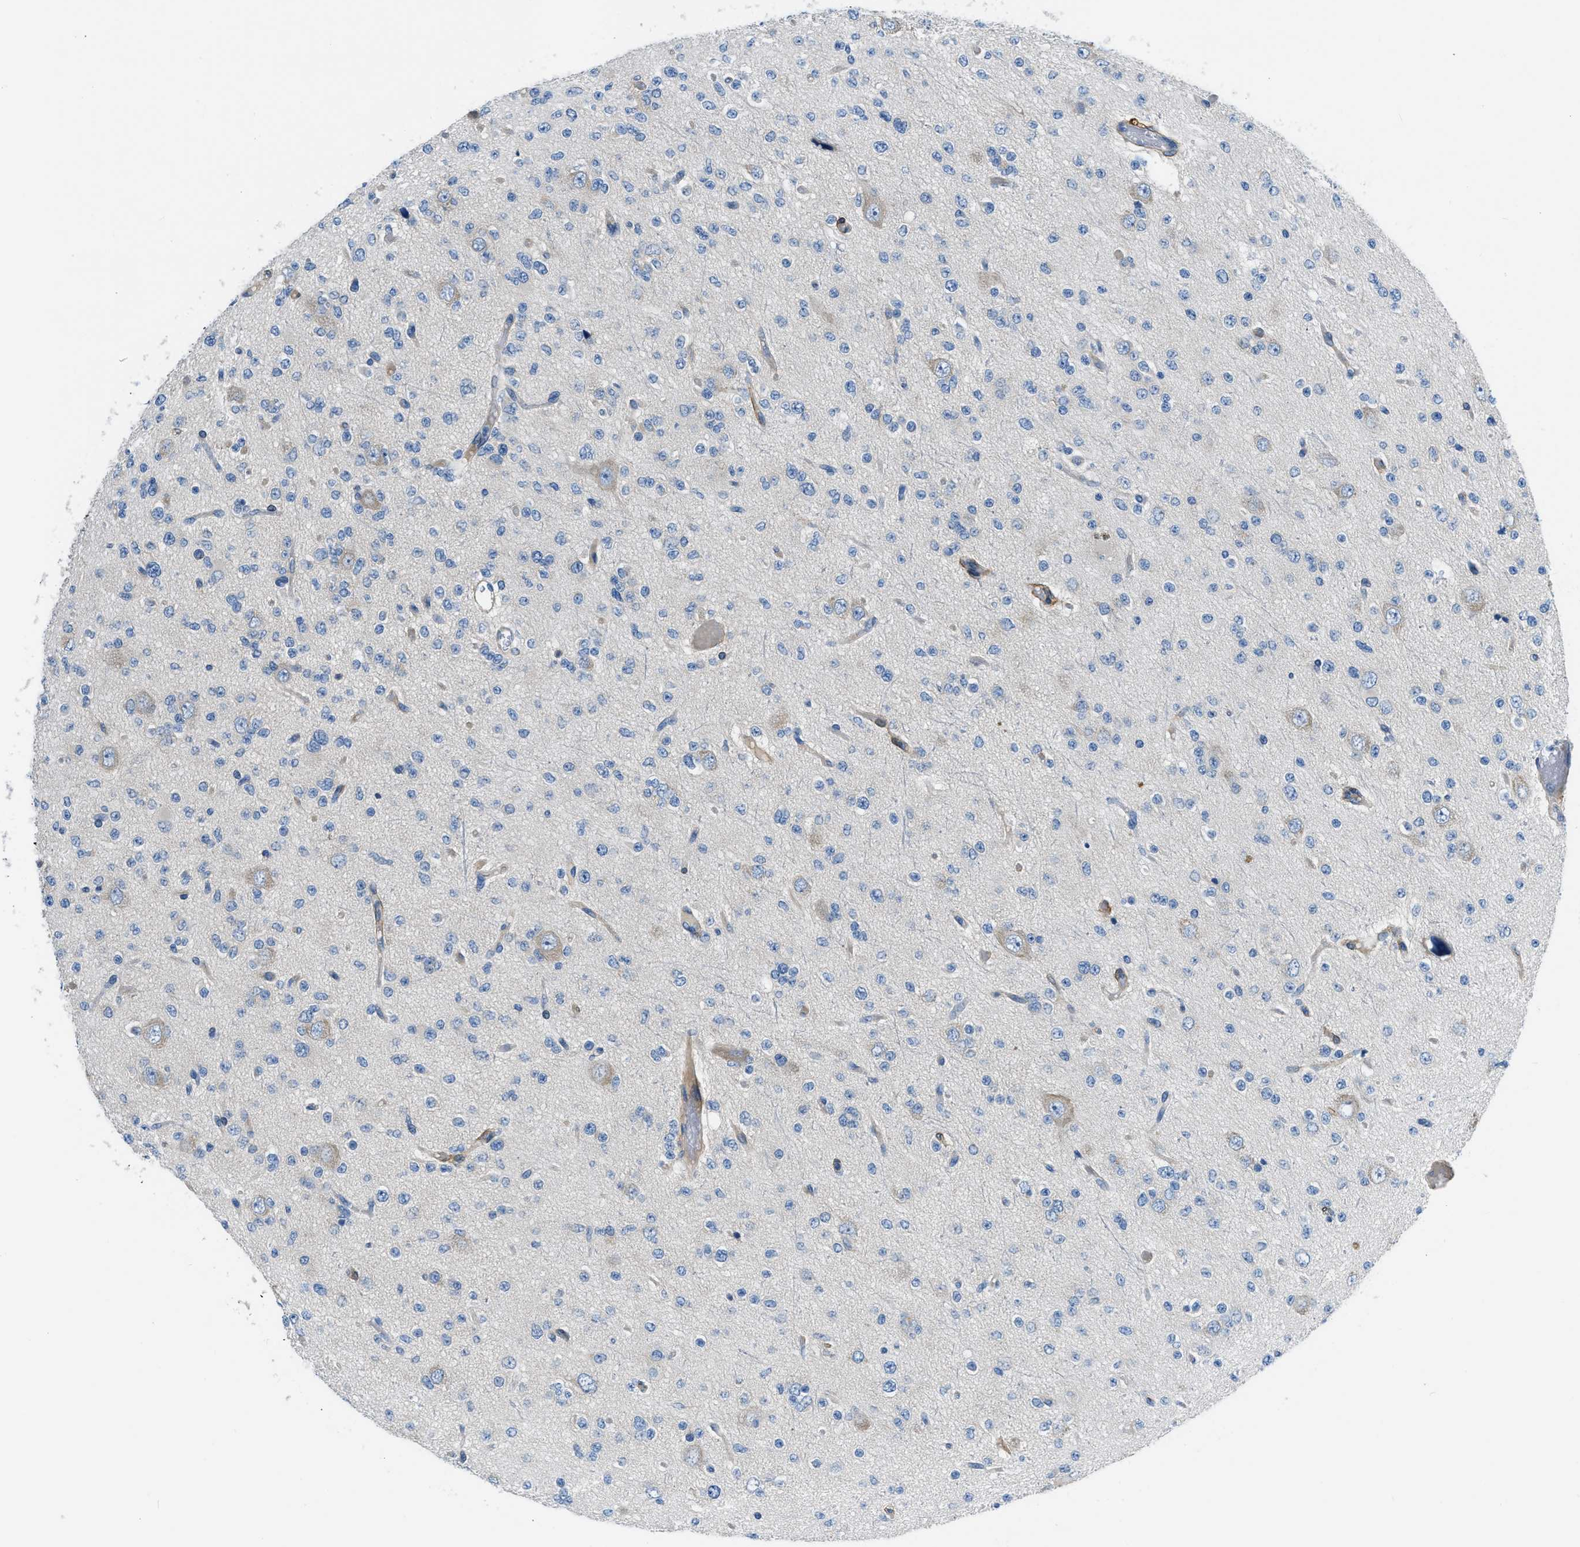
{"staining": {"intensity": "negative", "quantity": "none", "location": "none"}, "tissue": "glioma", "cell_type": "Tumor cells", "image_type": "cancer", "snomed": [{"axis": "morphology", "description": "Glioma, malignant, Low grade"}, {"axis": "topography", "description": "Brain"}], "caption": "Protein analysis of malignant glioma (low-grade) shows no significant staining in tumor cells. The staining was performed using DAB (3,3'-diaminobenzidine) to visualize the protein expression in brown, while the nuclei were stained in blue with hematoxylin (Magnification: 20x).", "gene": "COL15A1", "patient": {"sex": "male", "age": 38}}